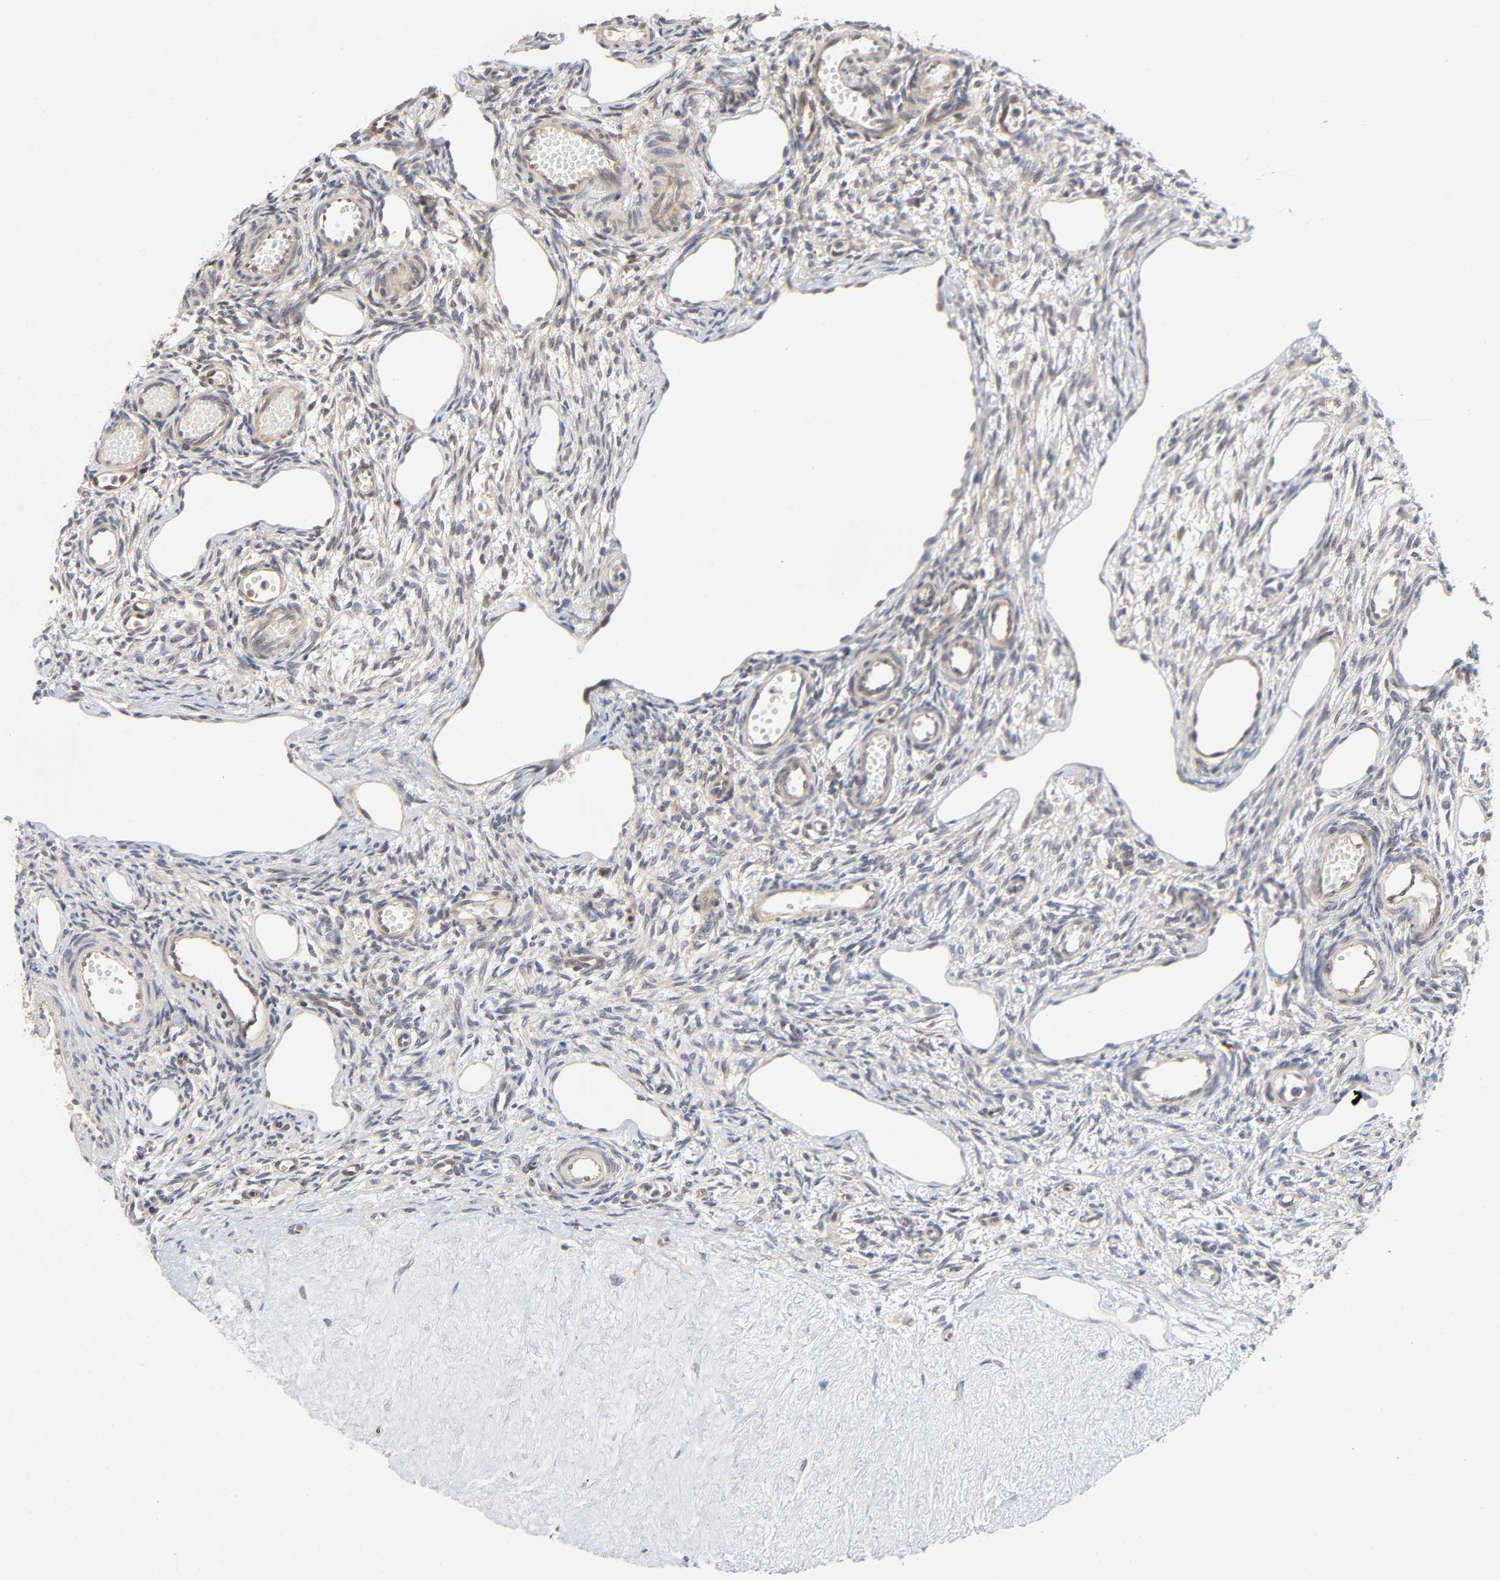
{"staining": {"intensity": "negative", "quantity": "none", "location": "none"}, "tissue": "ovary", "cell_type": "Follicle cells", "image_type": "normal", "snomed": [{"axis": "morphology", "description": "Normal tissue, NOS"}, {"axis": "topography", "description": "Ovary"}], "caption": "Immunohistochemistry micrograph of normal ovary: human ovary stained with DAB reveals no significant protein positivity in follicle cells.", "gene": "PTEN", "patient": {"sex": "female", "age": 33}}